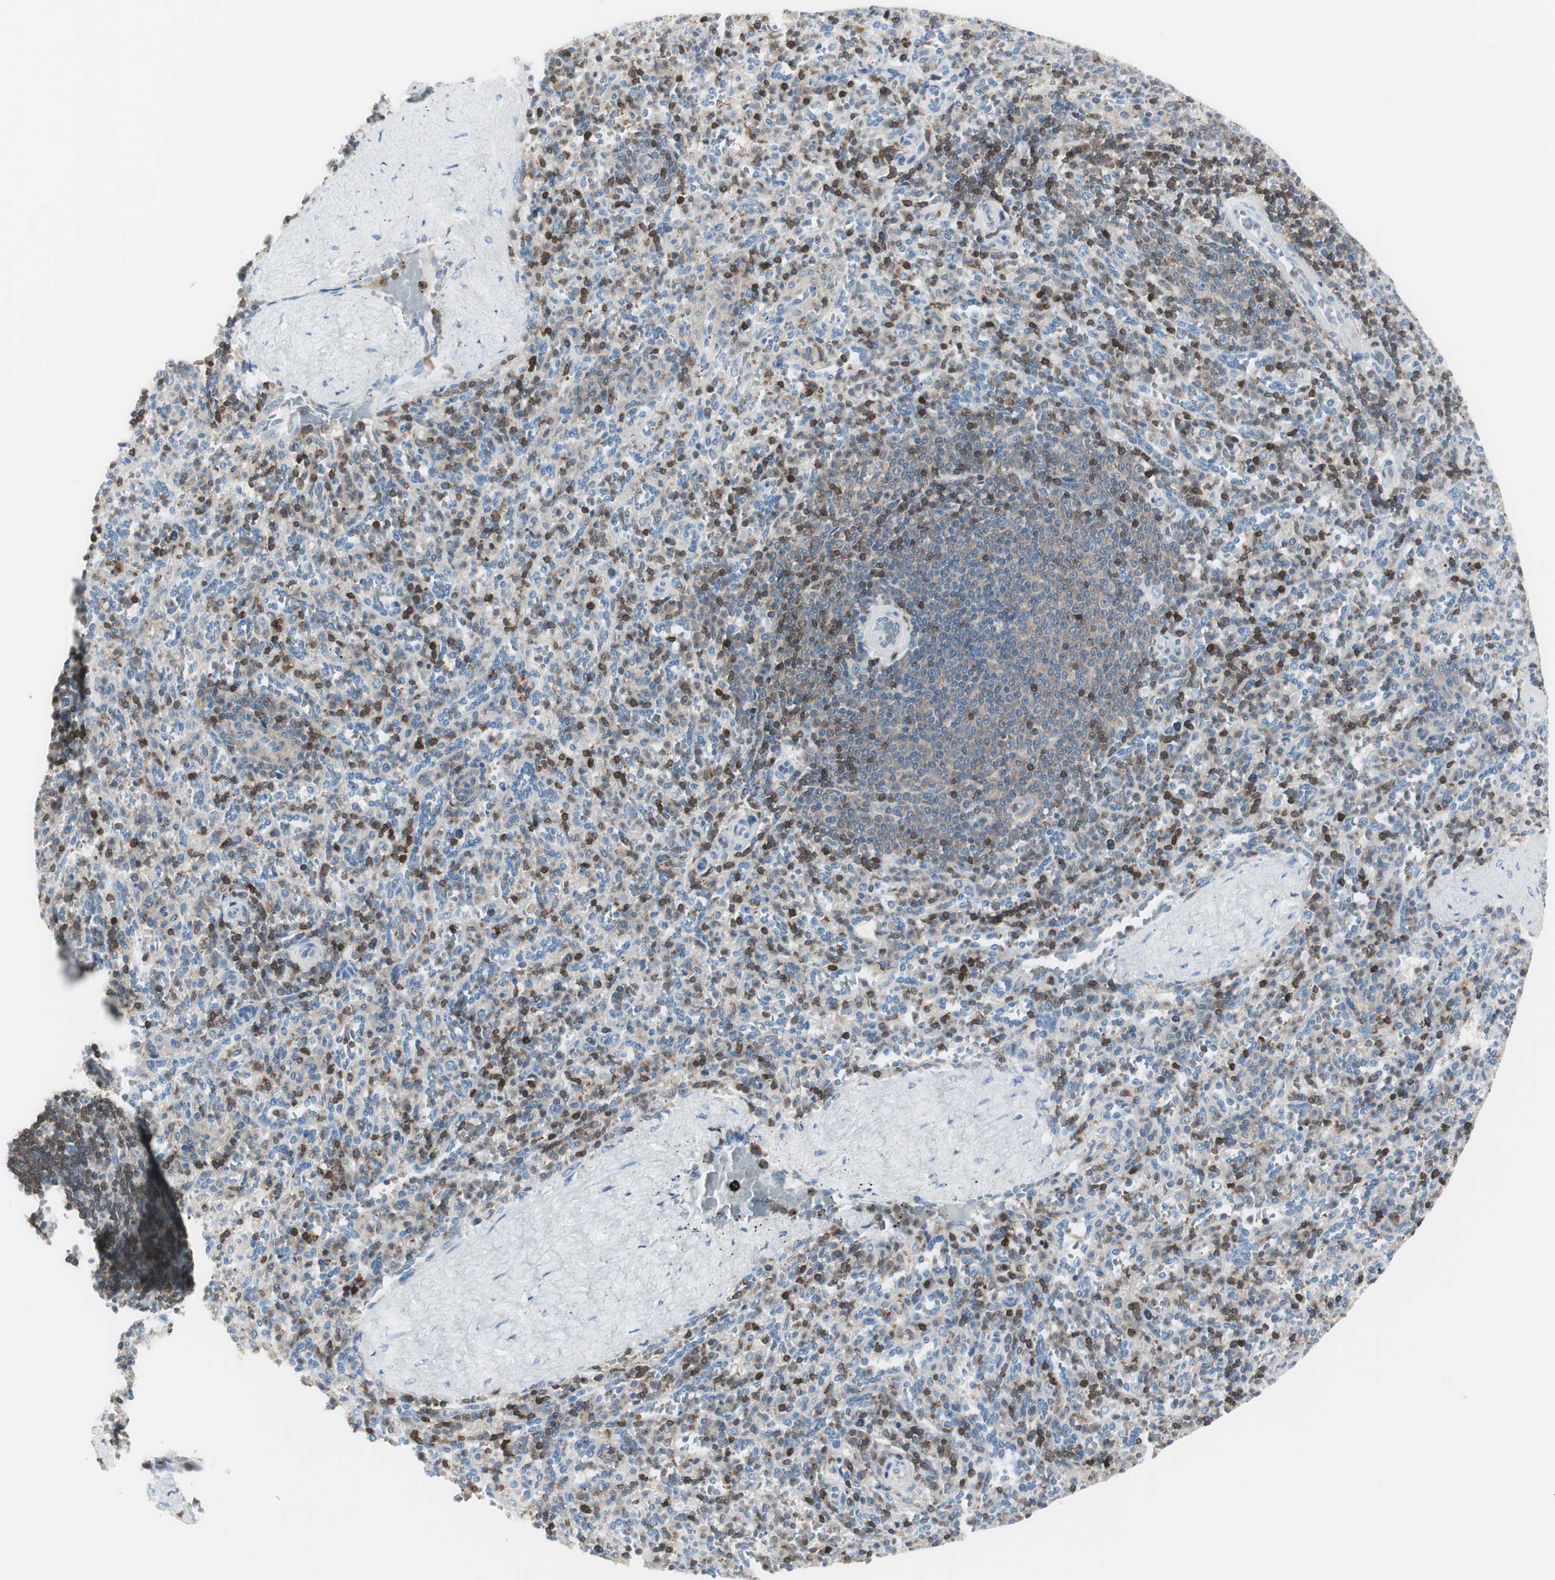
{"staining": {"intensity": "moderate", "quantity": "25%-75%", "location": "cytoplasmic/membranous"}, "tissue": "spleen", "cell_type": "Cells in red pulp", "image_type": "normal", "snomed": [{"axis": "morphology", "description": "Normal tissue, NOS"}, {"axis": "topography", "description": "Spleen"}], "caption": "Immunohistochemistry of normal spleen shows medium levels of moderate cytoplasmic/membranous positivity in about 25%-75% of cells in red pulp.", "gene": "SLC9A3R1", "patient": {"sex": "male", "age": 36}}